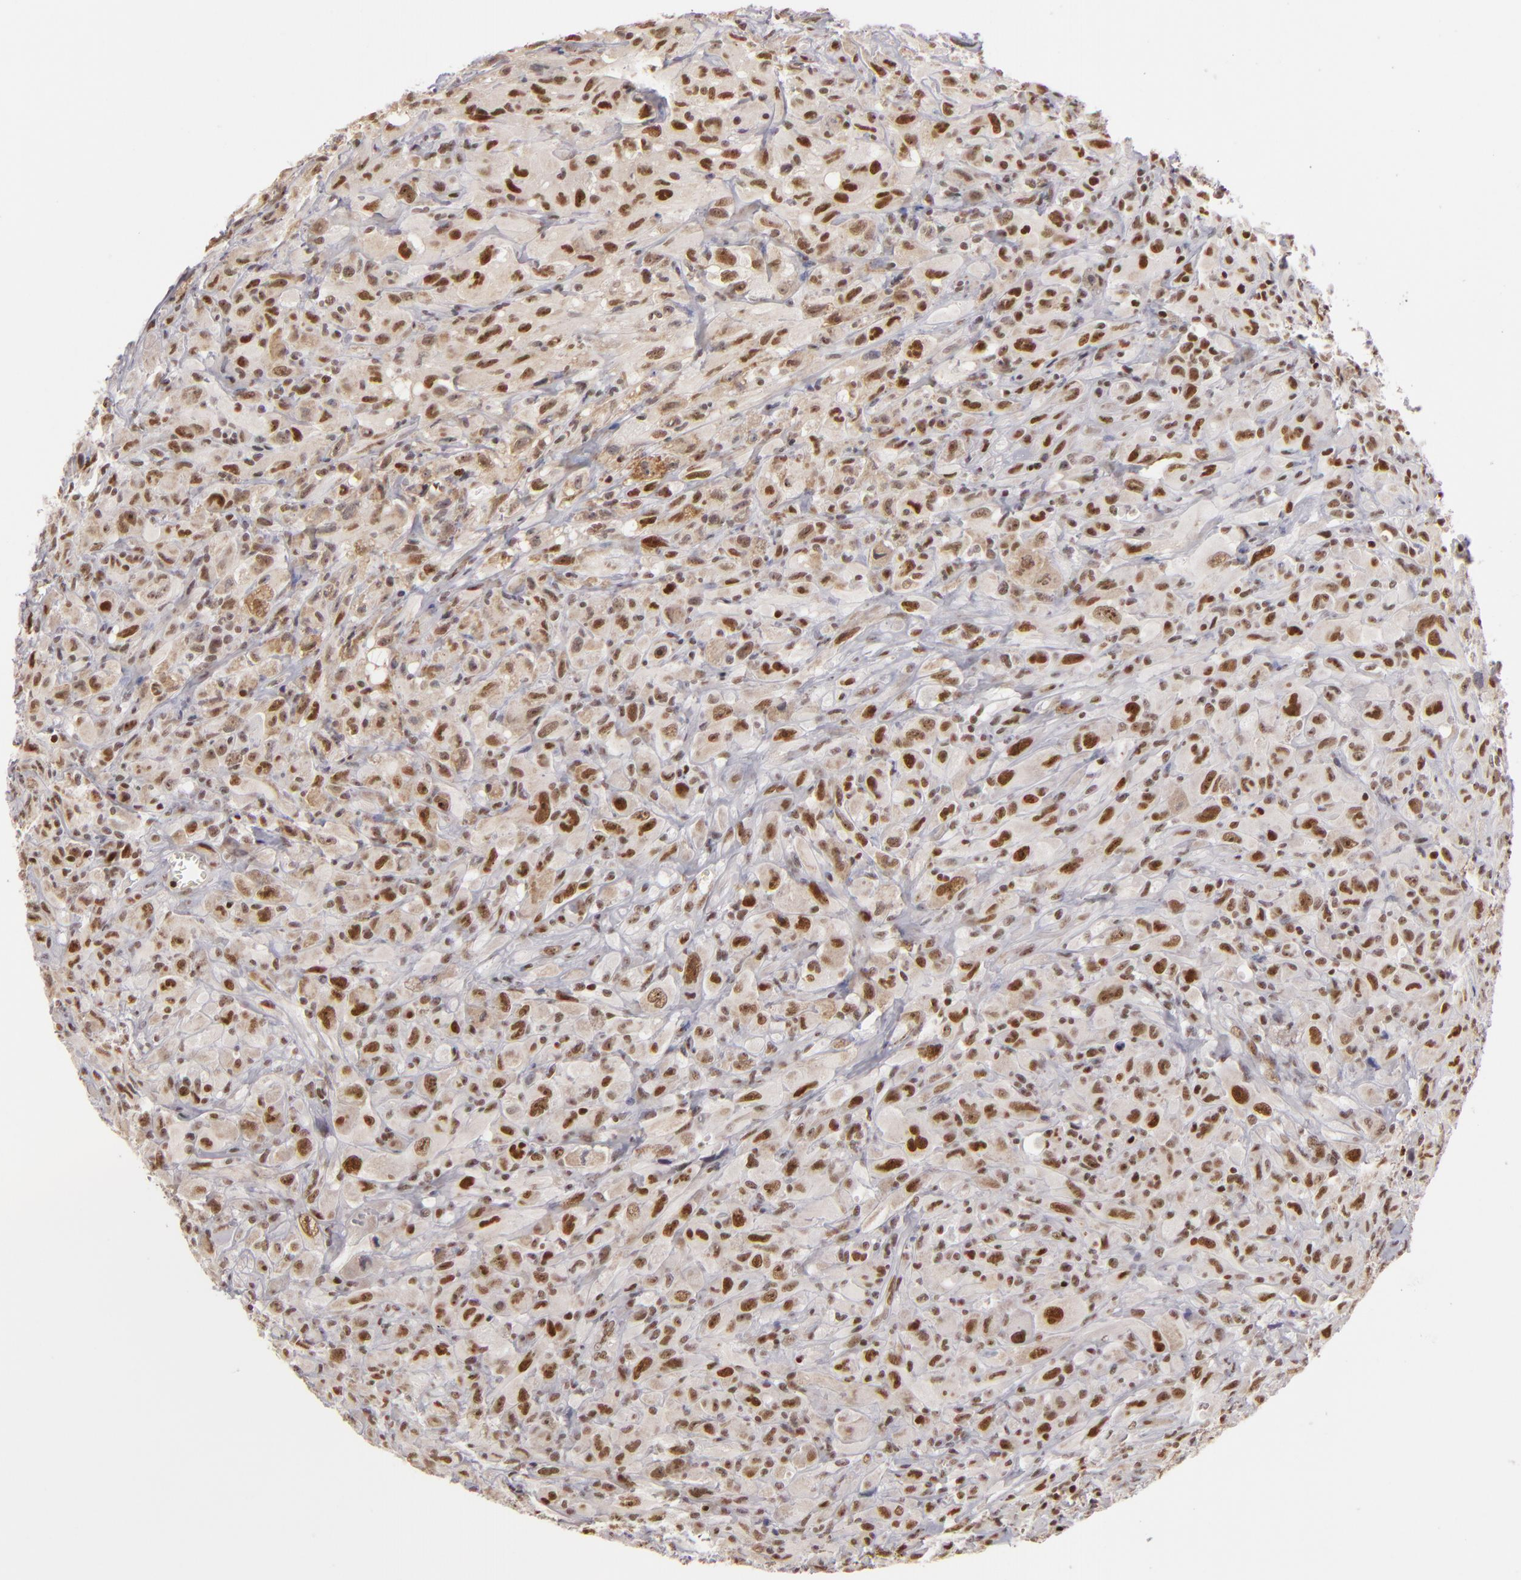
{"staining": {"intensity": "moderate", "quantity": ">75%", "location": "nuclear"}, "tissue": "glioma", "cell_type": "Tumor cells", "image_type": "cancer", "snomed": [{"axis": "morphology", "description": "Glioma, malignant, High grade"}, {"axis": "topography", "description": "Brain"}], "caption": "There is medium levels of moderate nuclear positivity in tumor cells of malignant glioma (high-grade), as demonstrated by immunohistochemical staining (brown color).", "gene": "DAXX", "patient": {"sex": "male", "age": 48}}